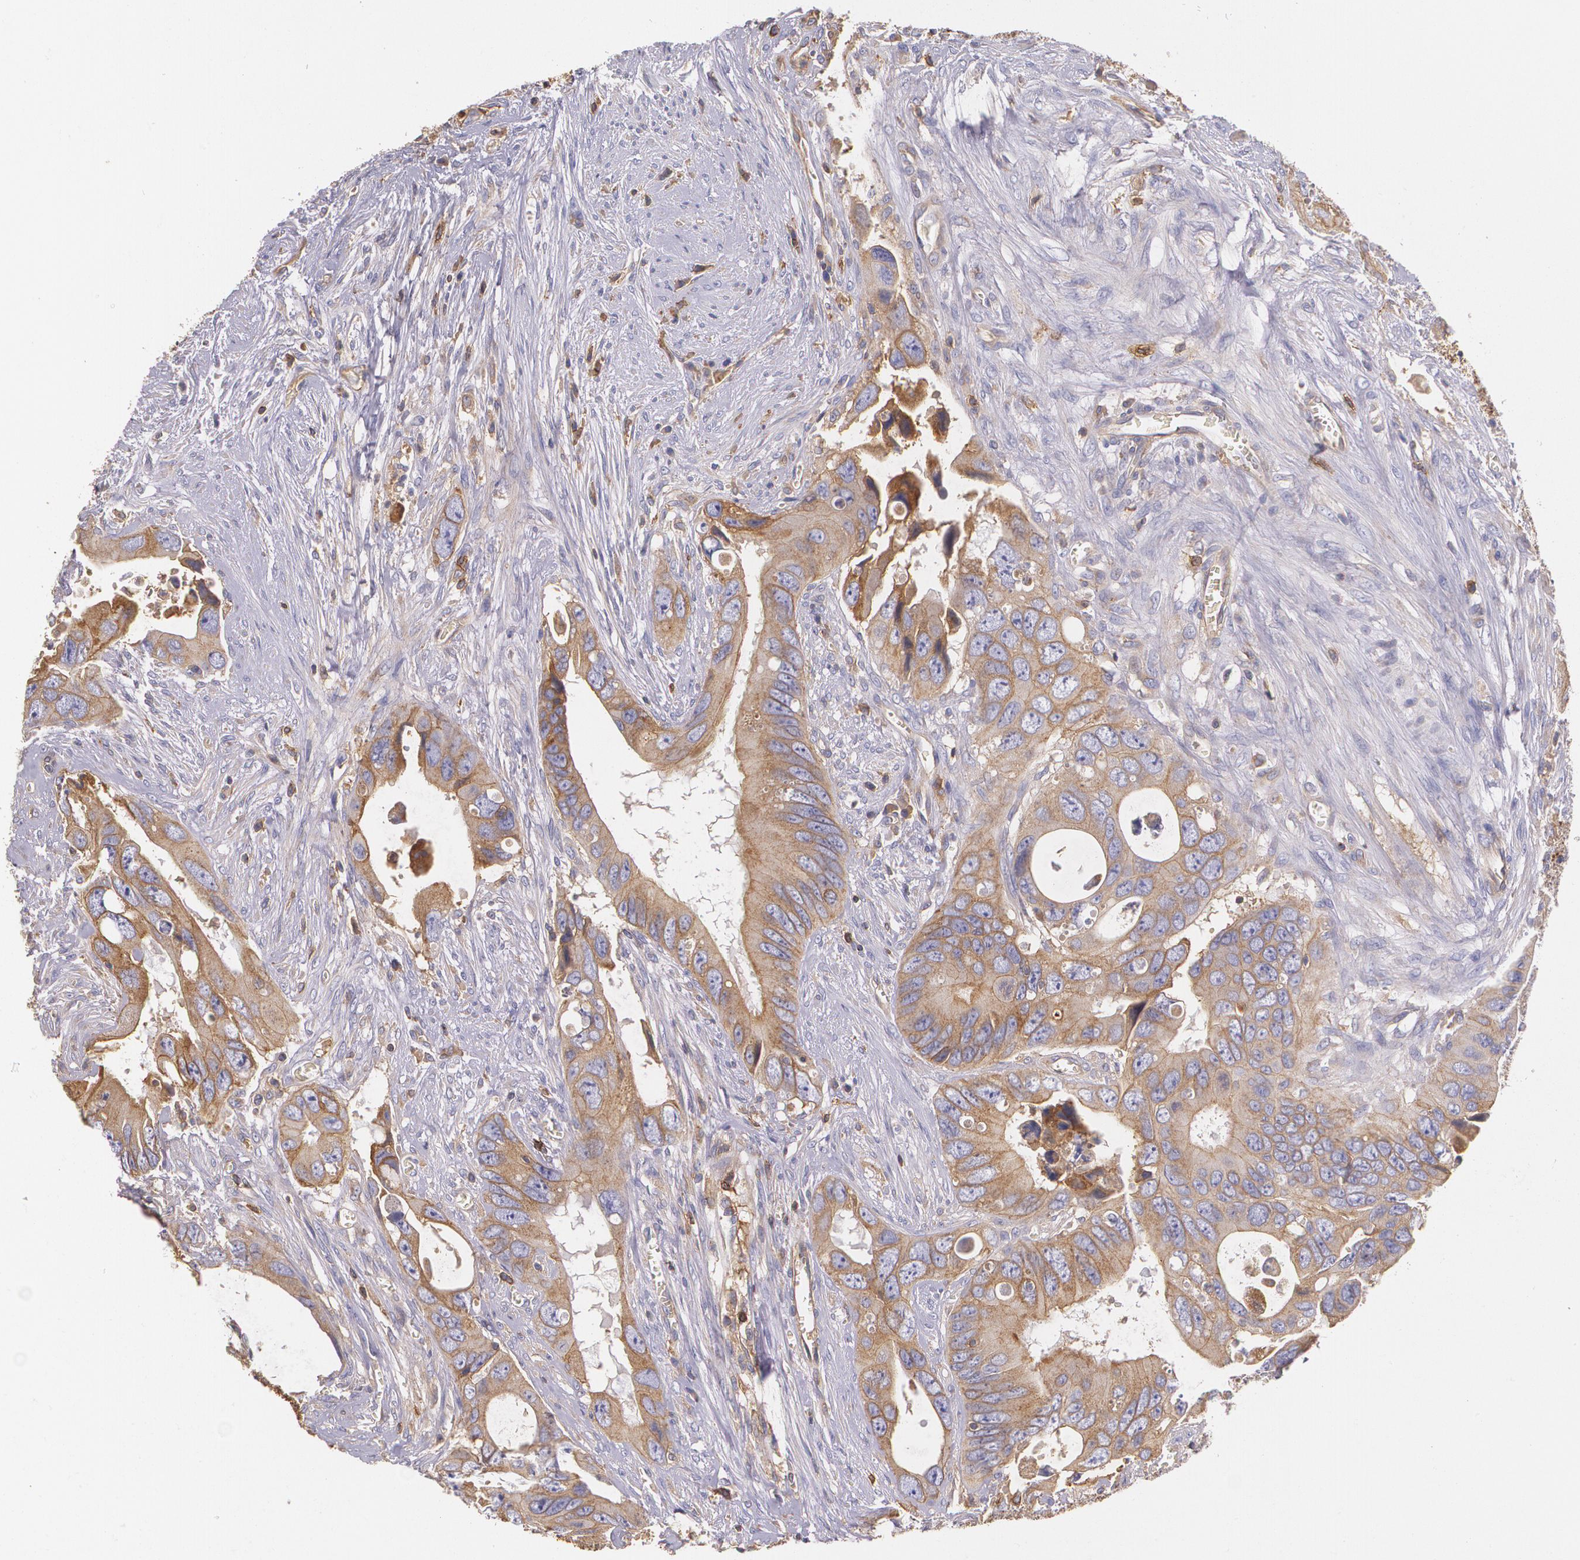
{"staining": {"intensity": "weak", "quantity": ">75%", "location": "cytoplasmic/membranous"}, "tissue": "colorectal cancer", "cell_type": "Tumor cells", "image_type": "cancer", "snomed": [{"axis": "morphology", "description": "Adenocarcinoma, NOS"}, {"axis": "topography", "description": "Rectum"}], "caption": "A brown stain labels weak cytoplasmic/membranous positivity of a protein in human adenocarcinoma (colorectal) tumor cells.", "gene": "B2M", "patient": {"sex": "male", "age": 70}}